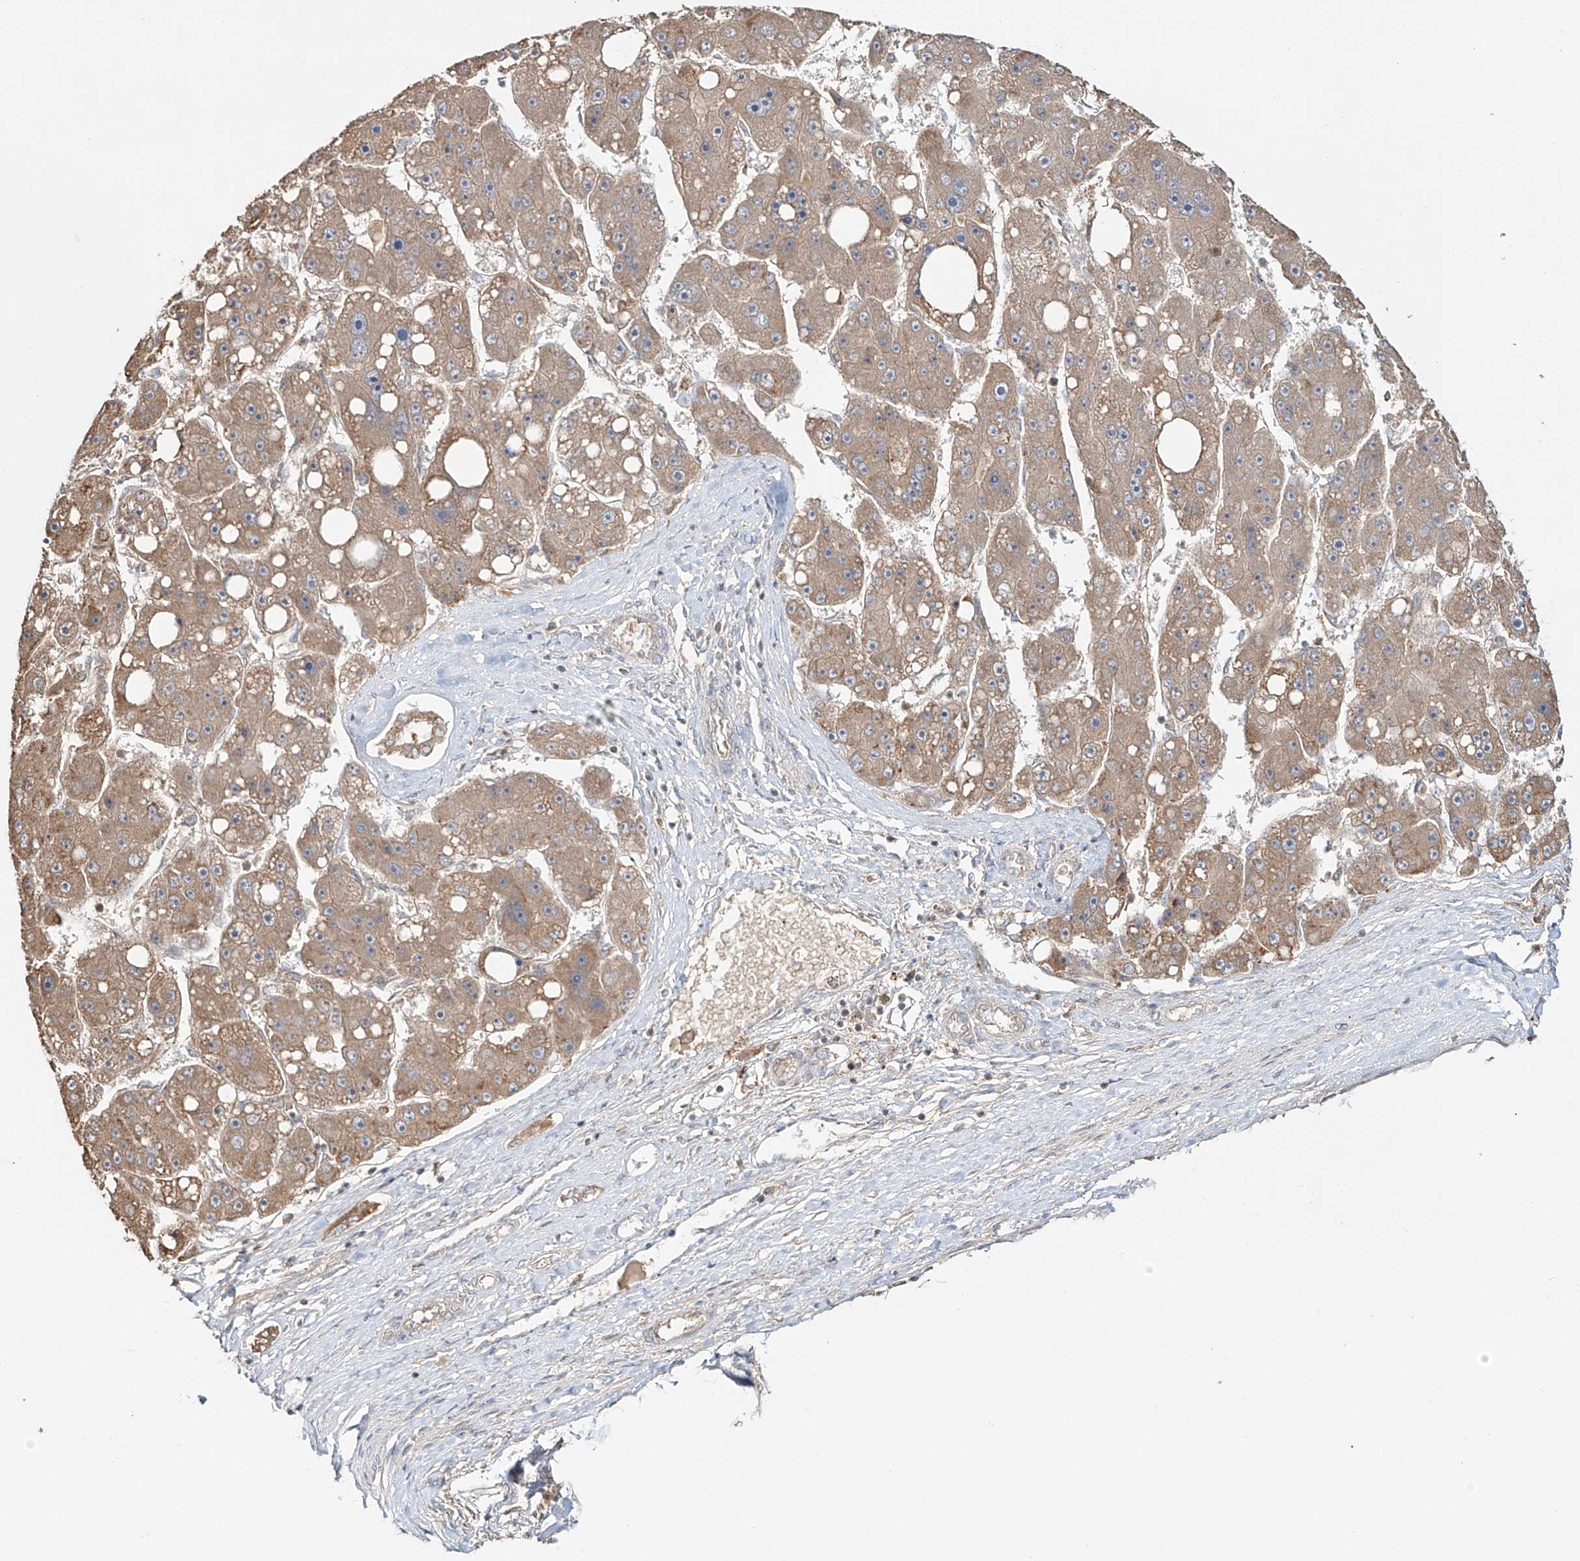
{"staining": {"intensity": "moderate", "quantity": ">75%", "location": "cytoplasmic/membranous"}, "tissue": "liver cancer", "cell_type": "Tumor cells", "image_type": "cancer", "snomed": [{"axis": "morphology", "description": "Carcinoma, Hepatocellular, NOS"}, {"axis": "topography", "description": "Liver"}], "caption": "A histopathology image of liver hepatocellular carcinoma stained for a protein exhibits moderate cytoplasmic/membranous brown staining in tumor cells.", "gene": "ERO1A", "patient": {"sex": "female", "age": 61}}